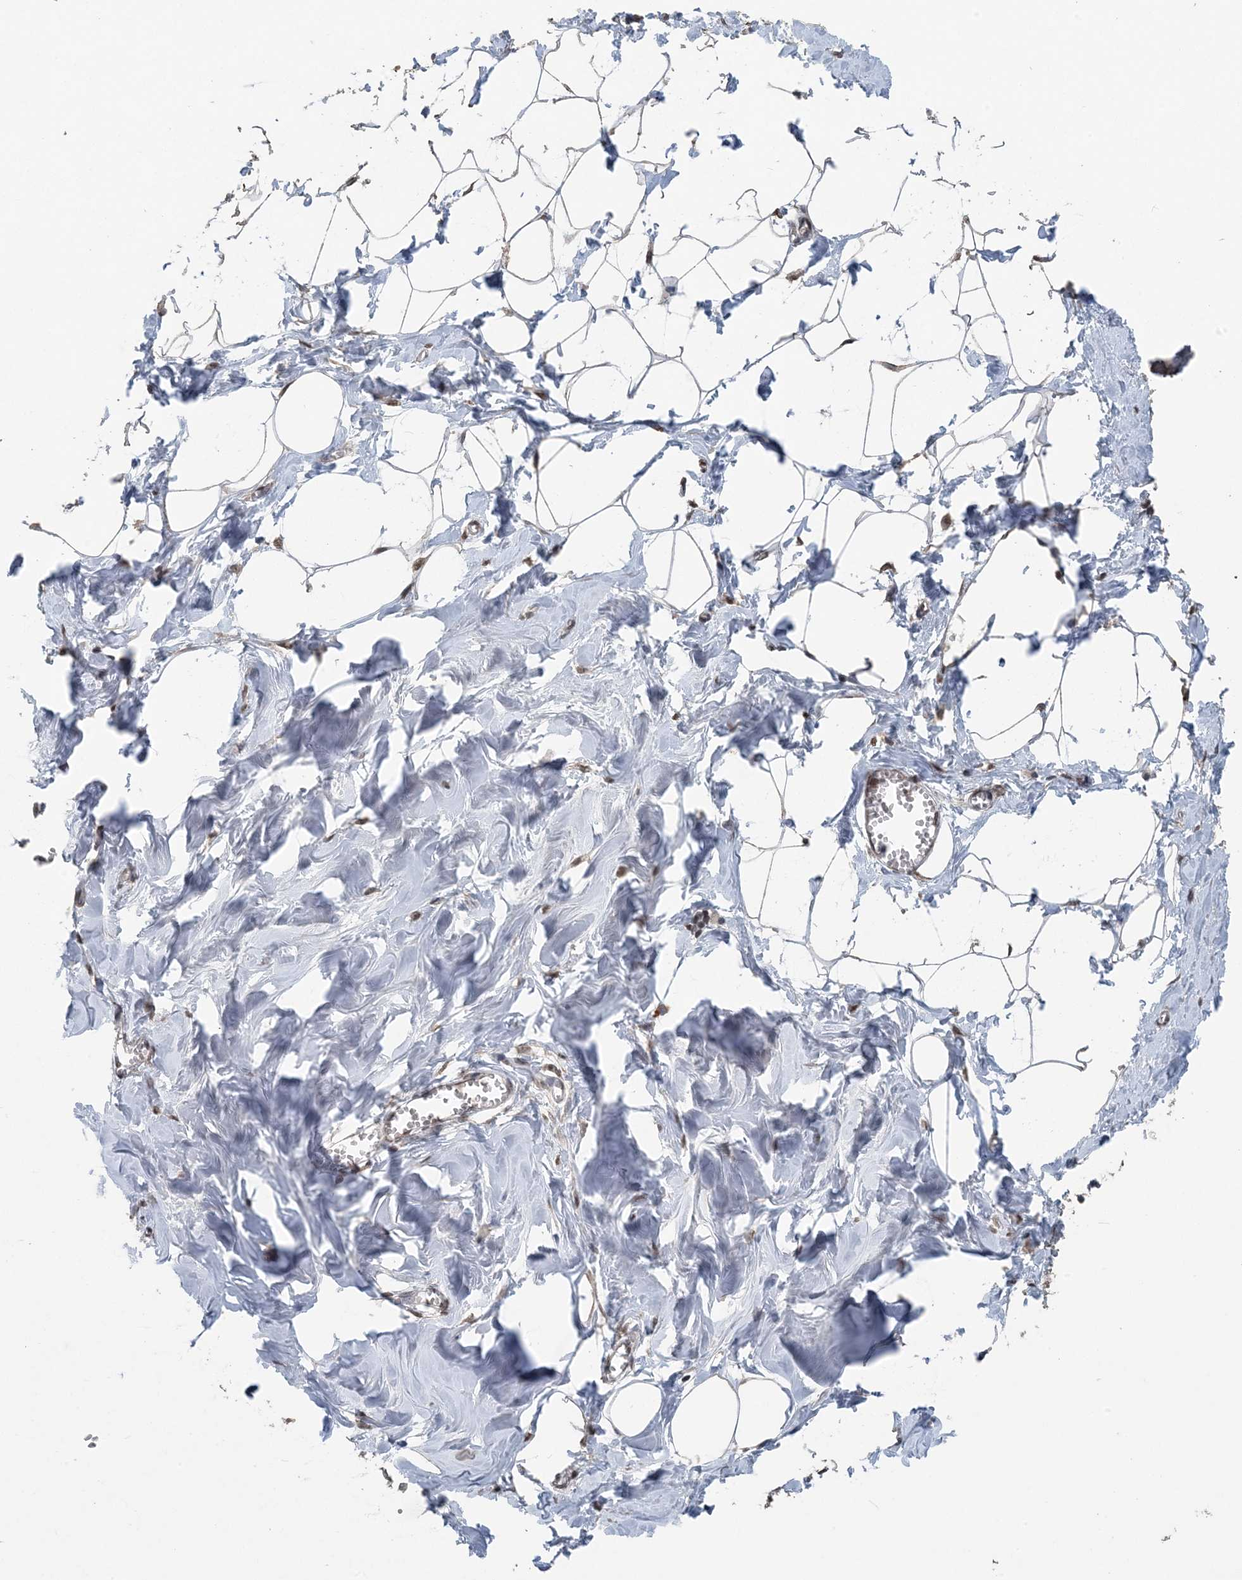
{"staining": {"intensity": "moderate", "quantity": ">75%", "location": "nuclear"}, "tissue": "breast", "cell_type": "Adipocytes", "image_type": "normal", "snomed": [{"axis": "morphology", "description": "Normal tissue, NOS"}, {"axis": "topography", "description": "Breast"}], "caption": "The immunohistochemical stain highlights moderate nuclear staining in adipocytes of benign breast. (IHC, brightfield microscopy, high magnification).", "gene": "MBD2", "patient": {"sex": "female", "age": 27}}